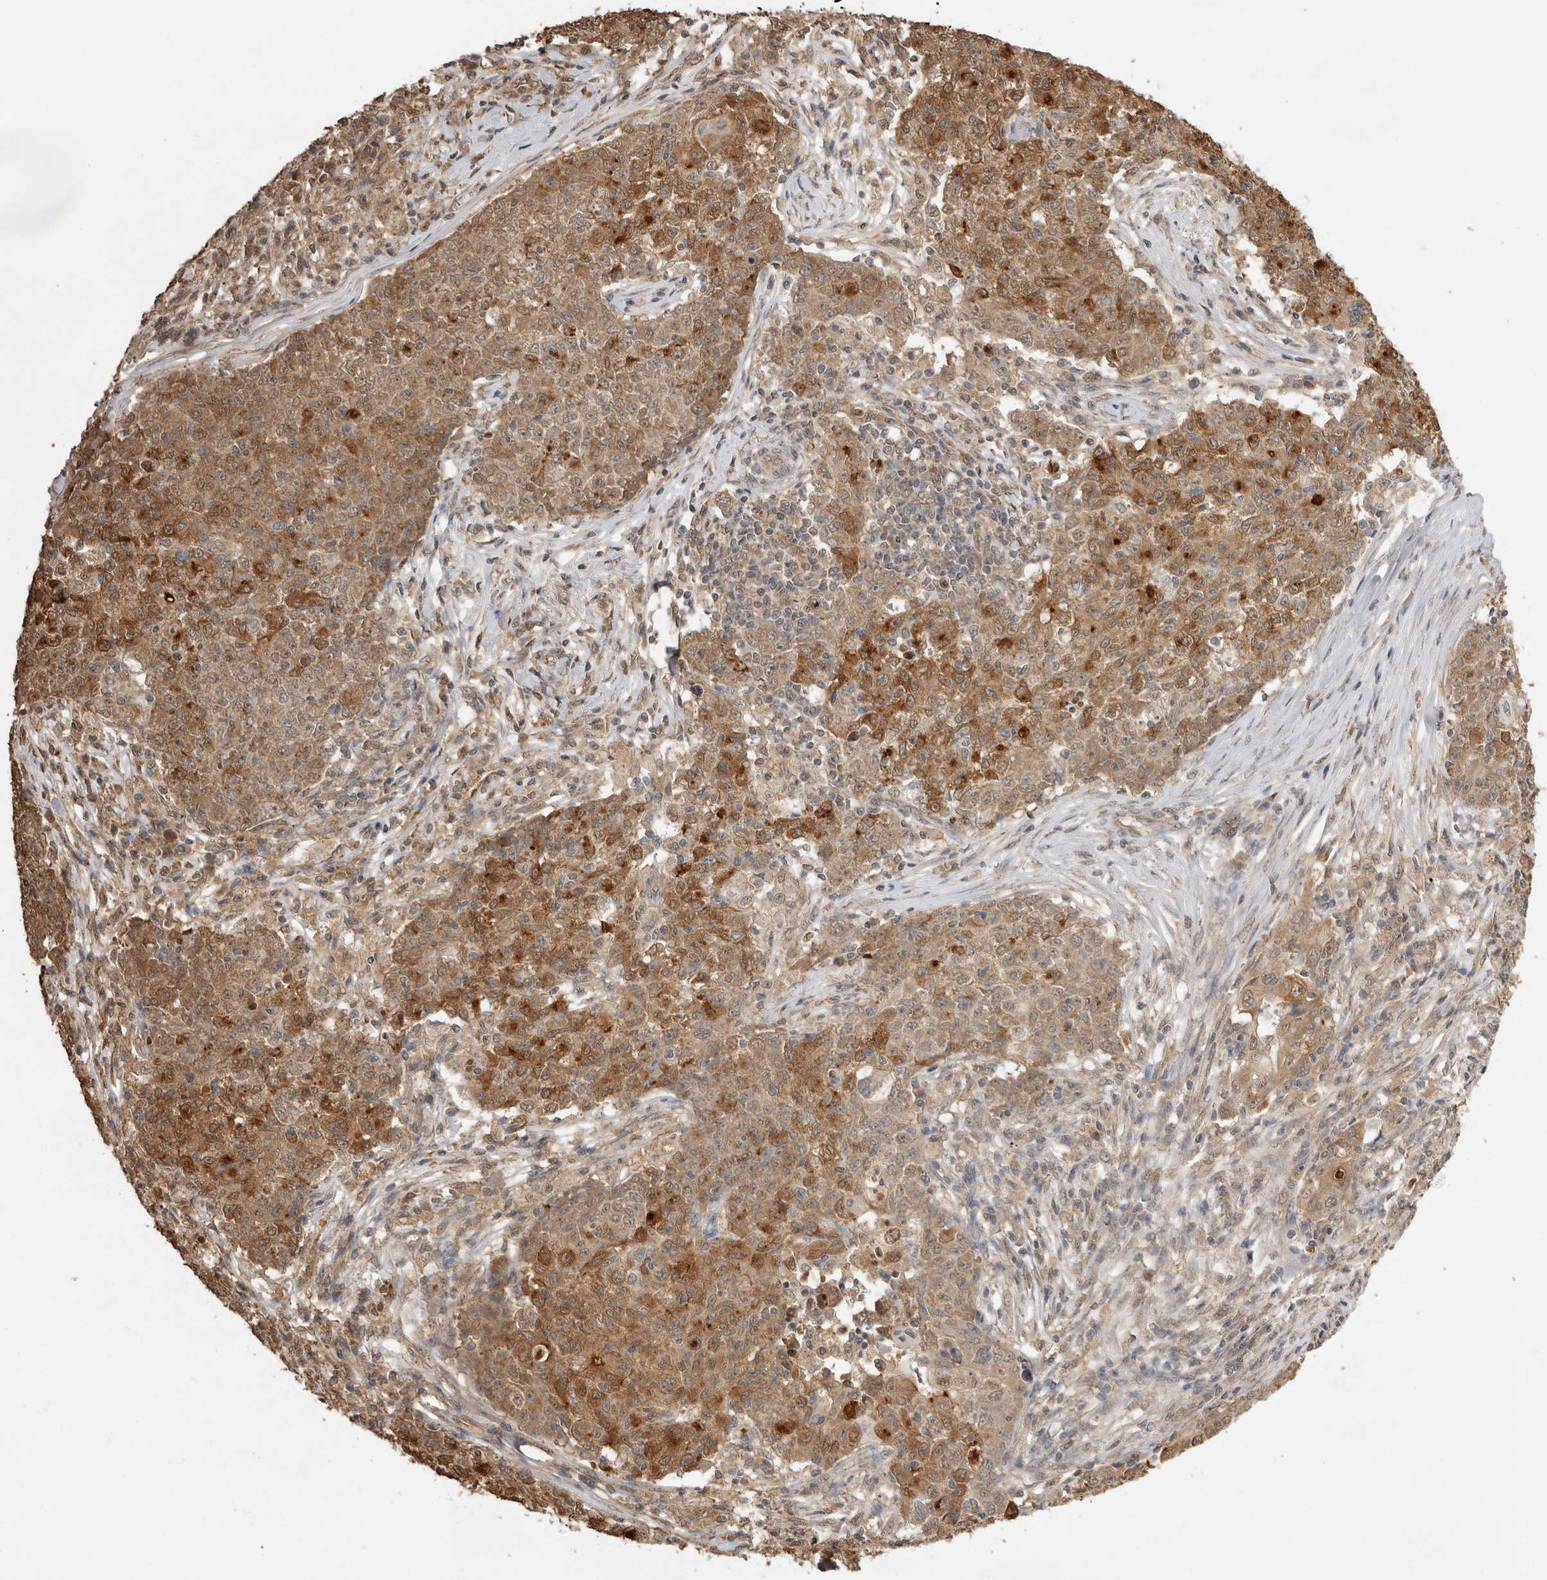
{"staining": {"intensity": "moderate", "quantity": ">75%", "location": "cytoplasmic/membranous"}, "tissue": "ovarian cancer", "cell_type": "Tumor cells", "image_type": "cancer", "snomed": [{"axis": "morphology", "description": "Carcinoma, endometroid"}, {"axis": "topography", "description": "Ovary"}], "caption": "Protein expression analysis of human ovarian endometroid carcinoma reveals moderate cytoplasmic/membranous expression in approximately >75% of tumor cells.", "gene": "JAG2", "patient": {"sex": "female", "age": 42}}